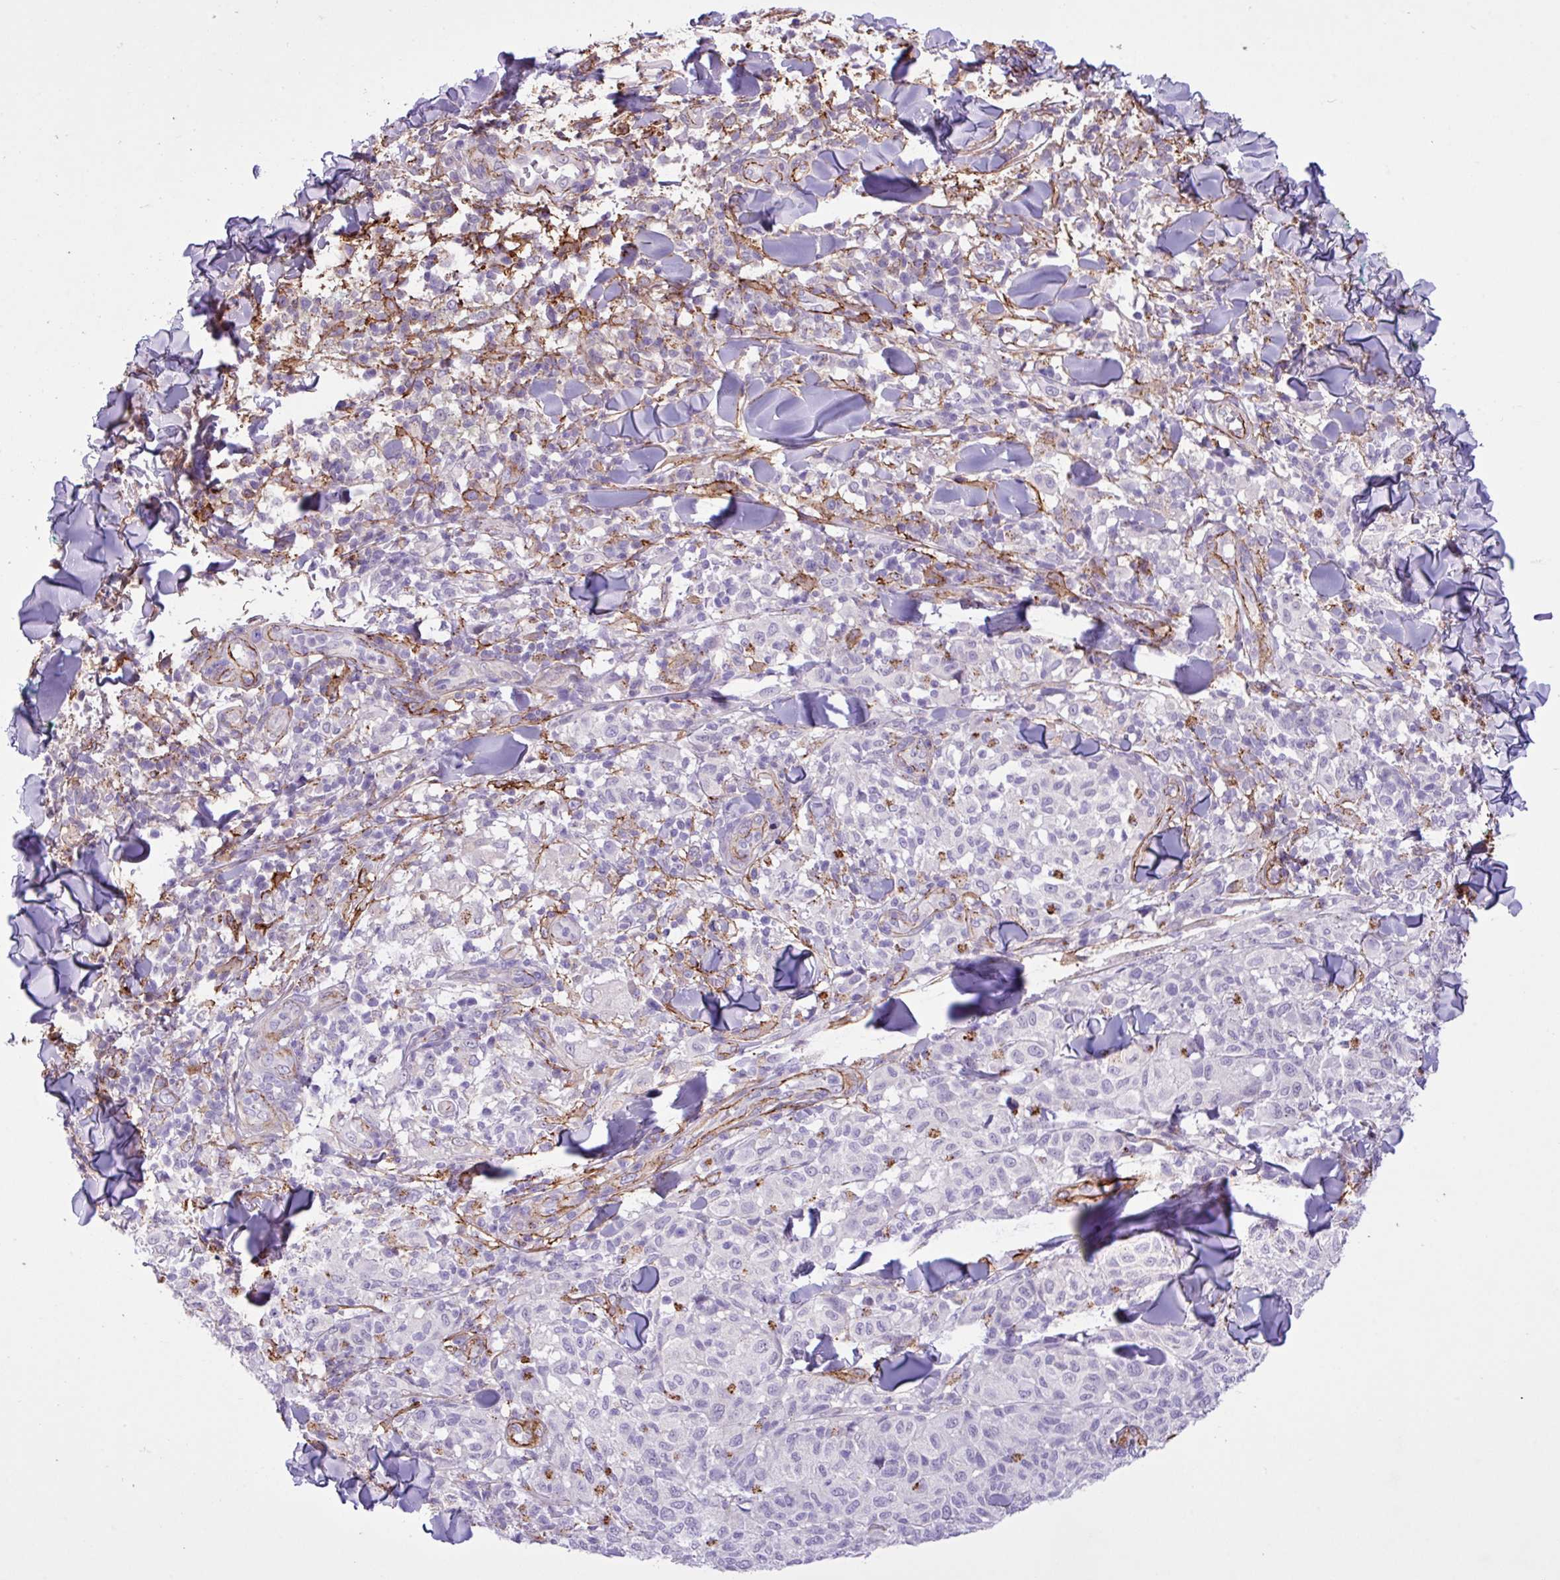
{"staining": {"intensity": "negative", "quantity": "none", "location": "none"}, "tissue": "melanoma", "cell_type": "Tumor cells", "image_type": "cancer", "snomed": [{"axis": "morphology", "description": "Malignant melanoma, NOS"}, {"axis": "topography", "description": "Skin"}], "caption": "Human melanoma stained for a protein using immunohistochemistry (IHC) demonstrates no staining in tumor cells.", "gene": "CD248", "patient": {"sex": "male", "age": 66}}